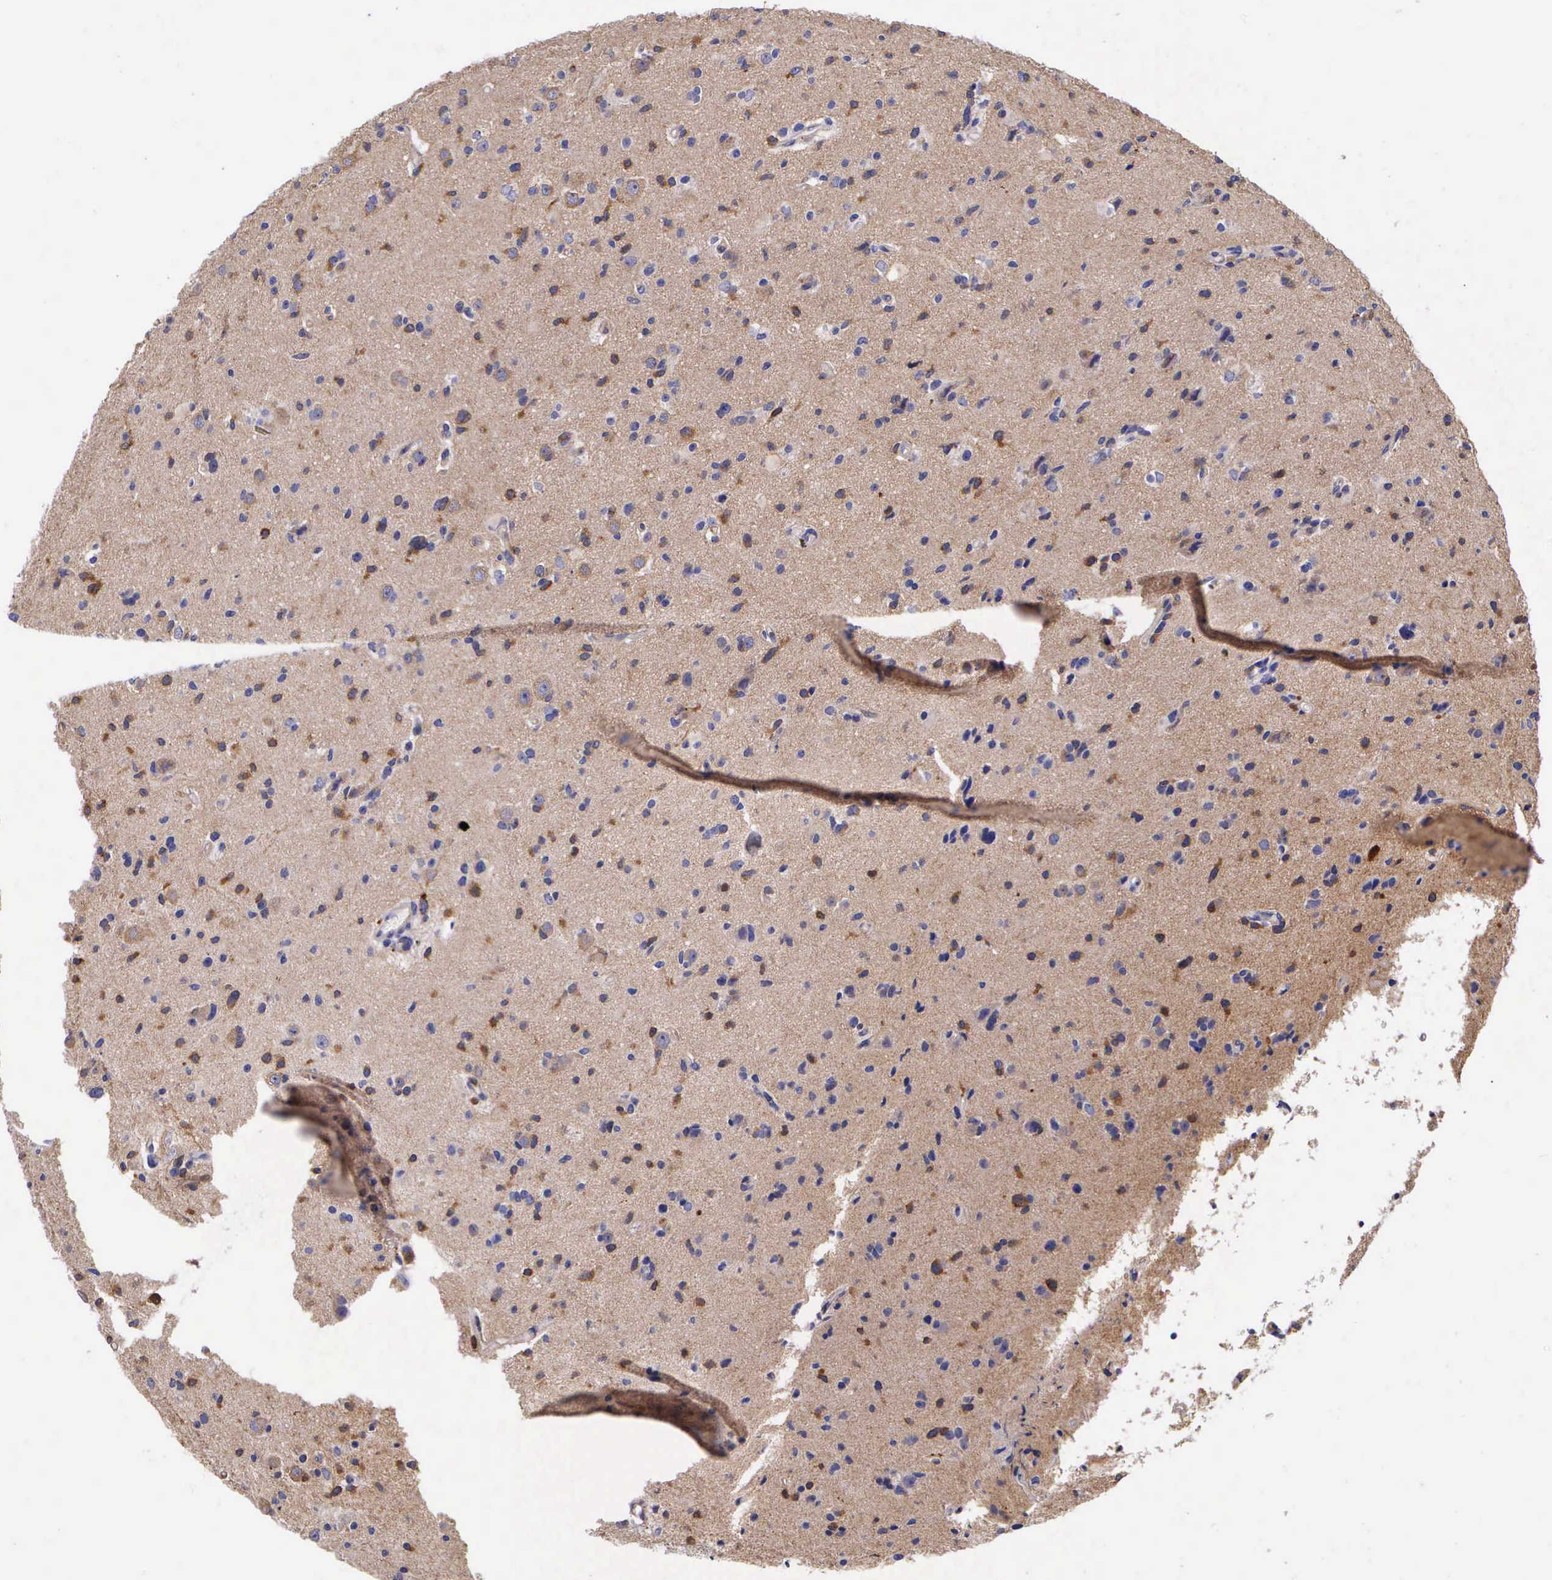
{"staining": {"intensity": "weak", "quantity": "<25%", "location": "cytoplasmic/membranous"}, "tissue": "glioma", "cell_type": "Tumor cells", "image_type": "cancer", "snomed": [{"axis": "morphology", "description": "Glioma, malignant, Low grade"}, {"axis": "topography", "description": "Brain"}], "caption": "The IHC histopathology image has no significant staining in tumor cells of malignant glioma (low-grade) tissue.", "gene": "BCAR1", "patient": {"sex": "female", "age": 46}}